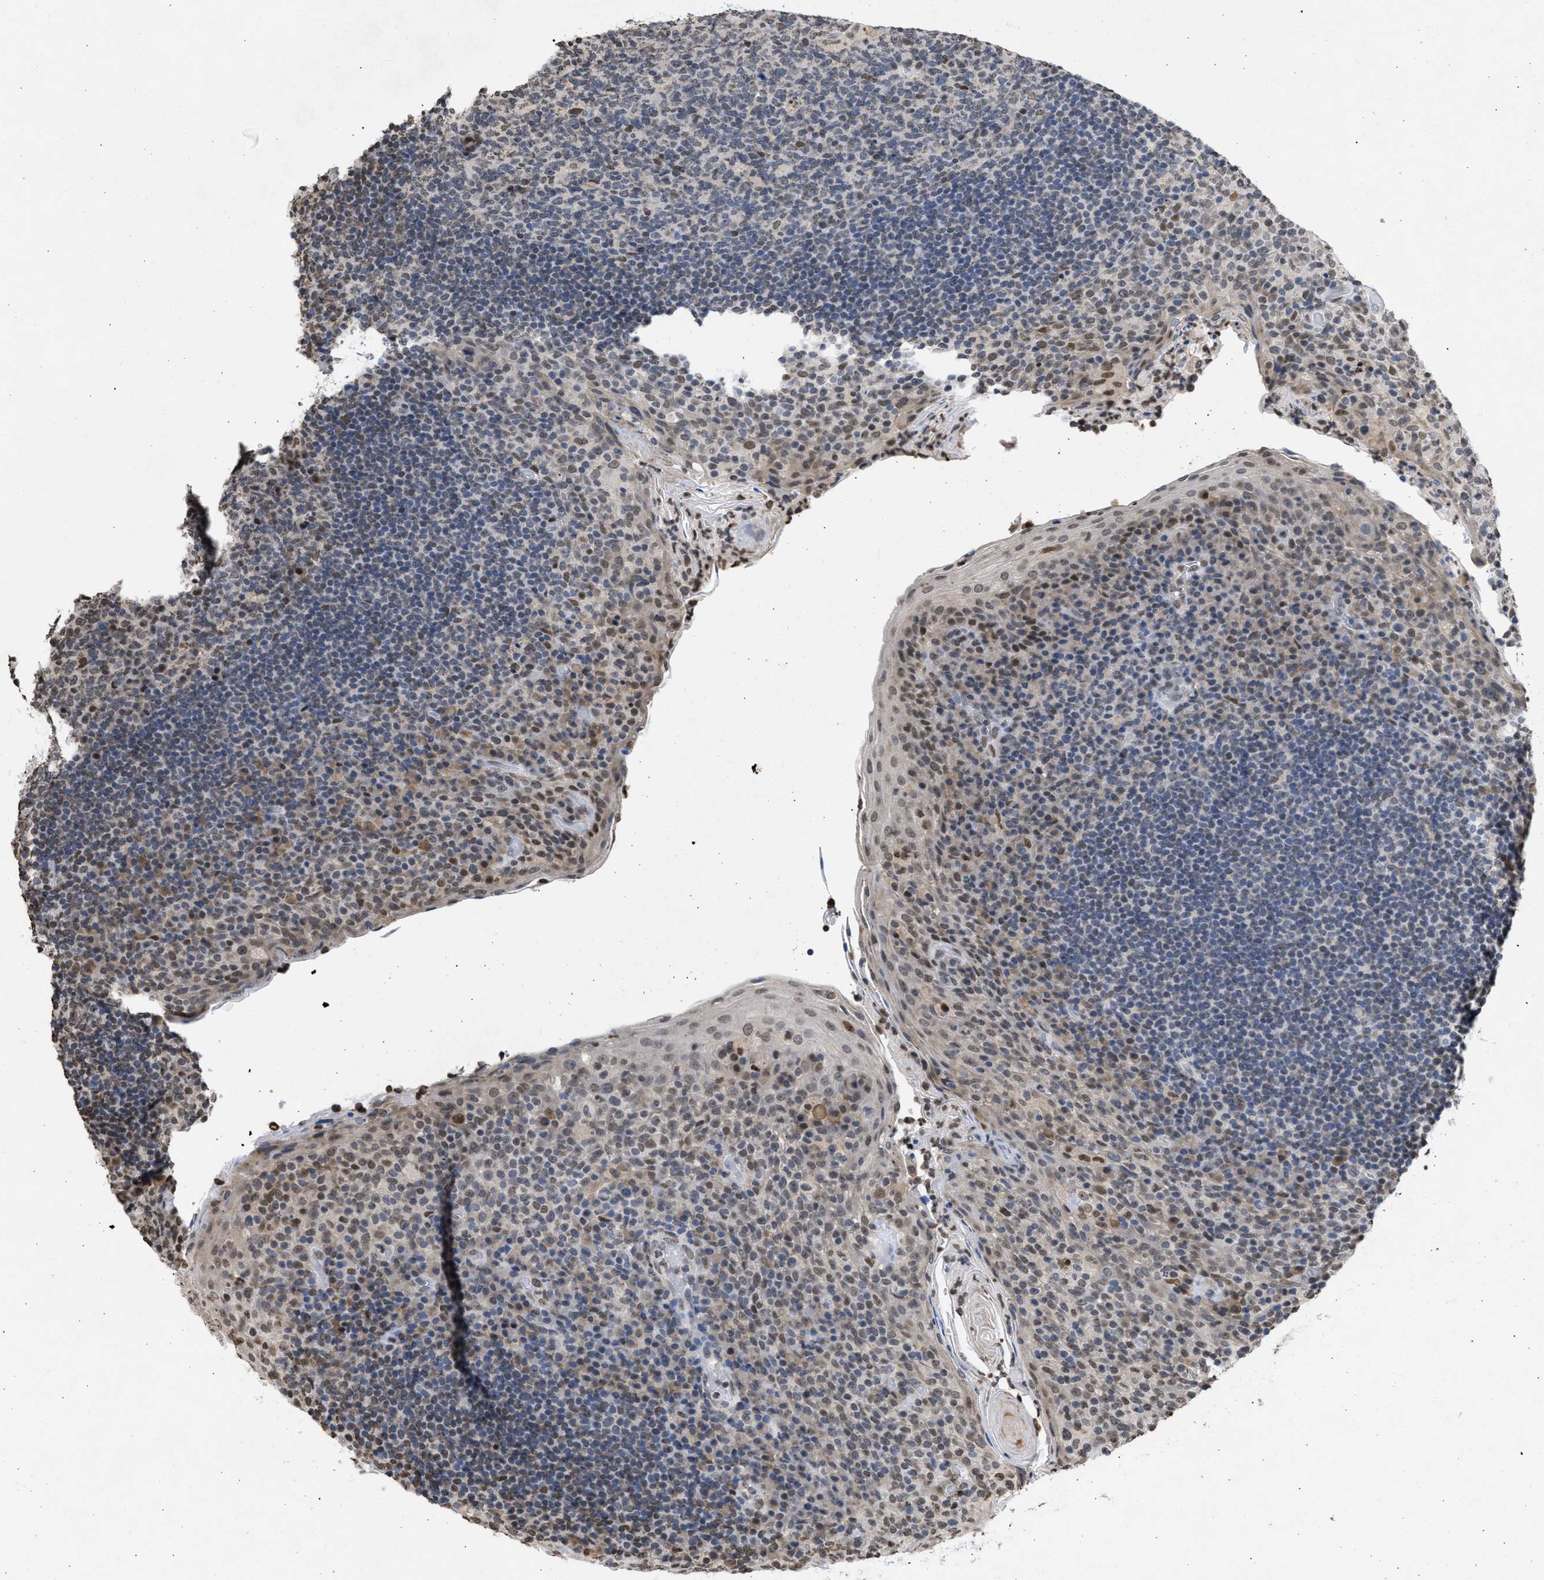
{"staining": {"intensity": "weak", "quantity": "25%-75%", "location": "nuclear"}, "tissue": "tonsil", "cell_type": "Germinal center cells", "image_type": "normal", "snomed": [{"axis": "morphology", "description": "Normal tissue, NOS"}, {"axis": "topography", "description": "Tonsil"}], "caption": "Immunohistochemical staining of unremarkable human tonsil reveals low levels of weak nuclear expression in about 25%-75% of germinal center cells.", "gene": "NUP35", "patient": {"sex": "male", "age": 17}}